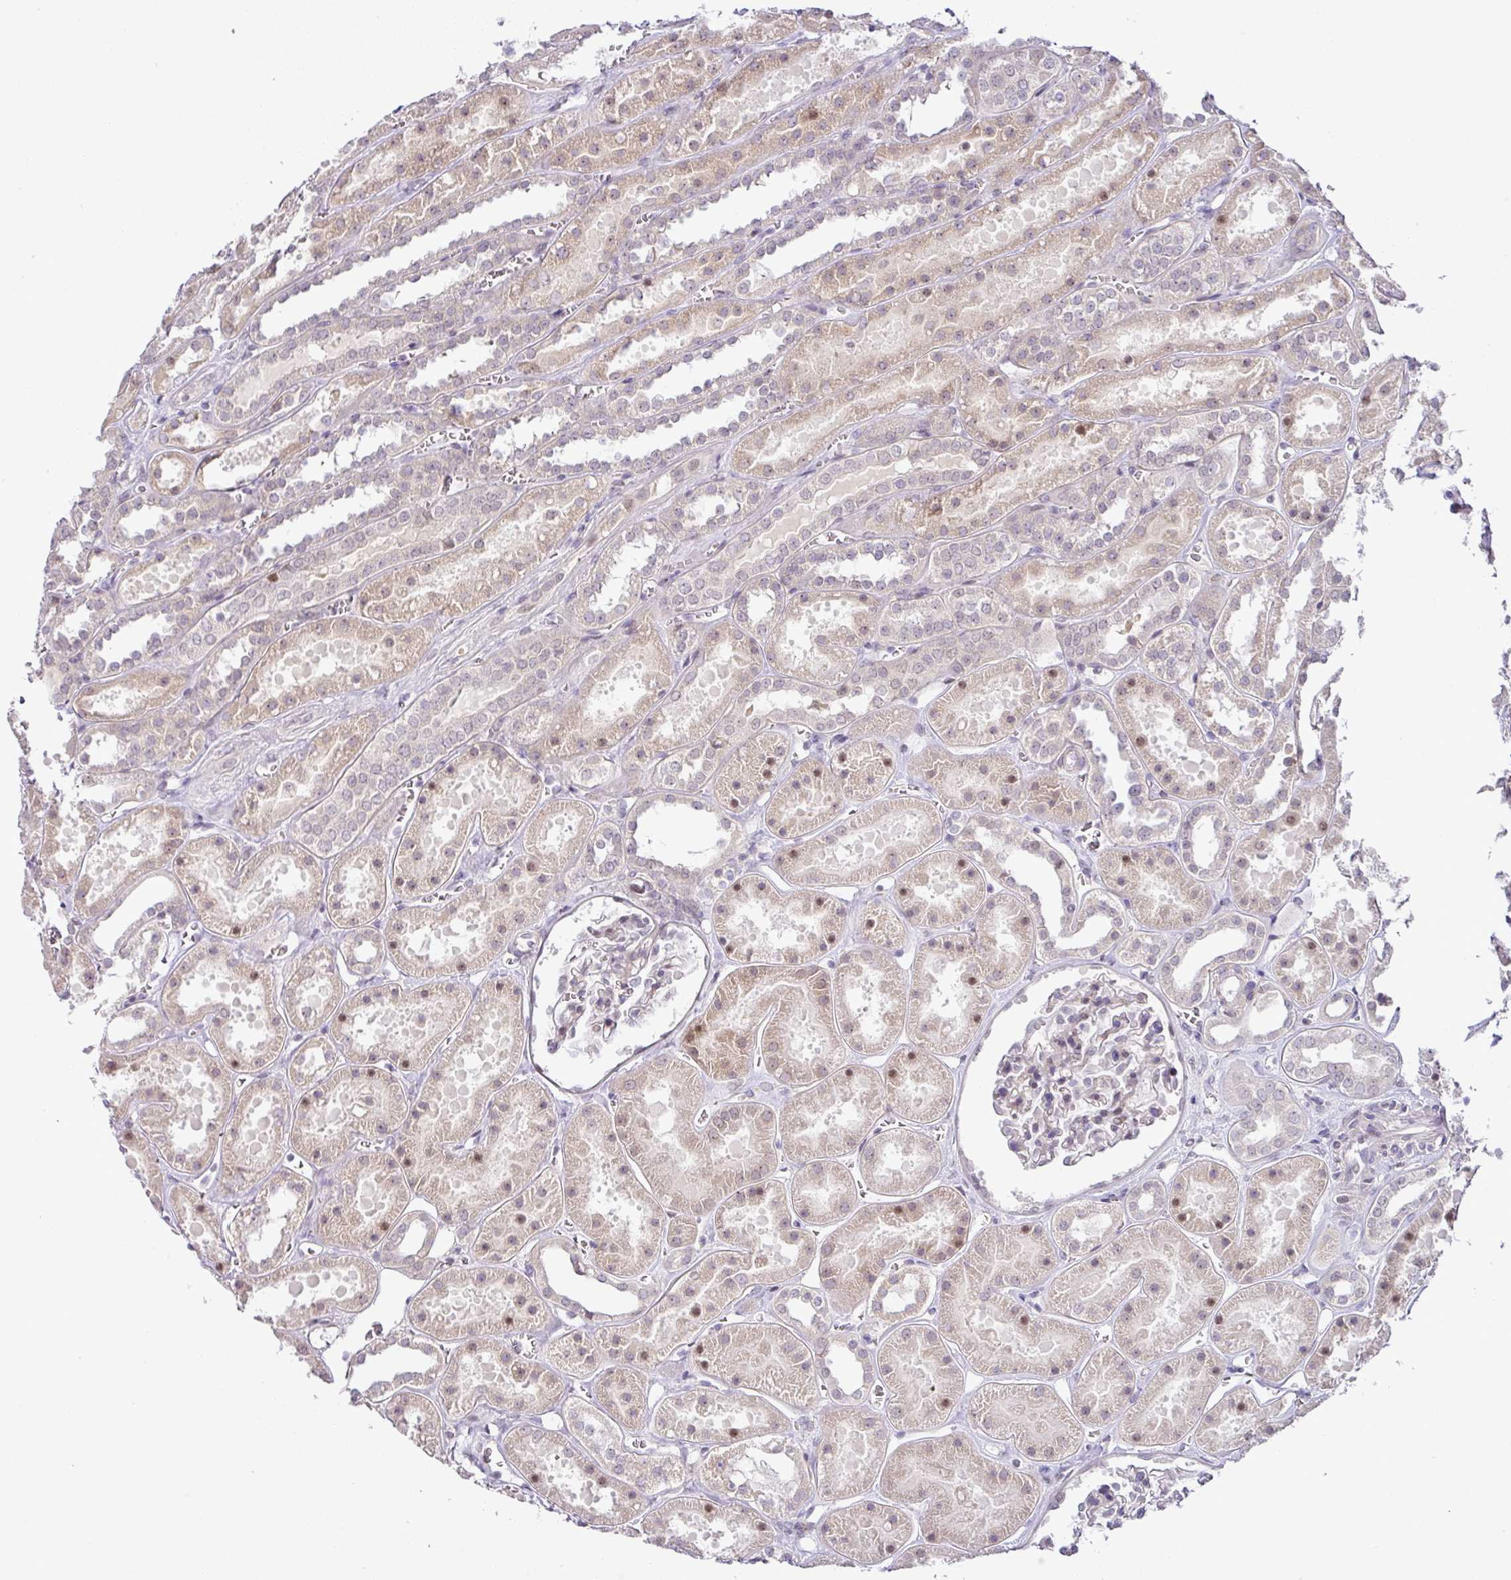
{"staining": {"intensity": "moderate", "quantity": "<25%", "location": "nuclear"}, "tissue": "kidney", "cell_type": "Cells in glomeruli", "image_type": "normal", "snomed": [{"axis": "morphology", "description": "Normal tissue, NOS"}, {"axis": "topography", "description": "Kidney"}], "caption": "IHC of unremarkable human kidney shows low levels of moderate nuclear staining in approximately <25% of cells in glomeruli. The protein of interest is stained brown, and the nuclei are stained in blue (DAB IHC with brightfield microscopy, high magnification).", "gene": "PARP2", "patient": {"sex": "female", "age": 41}}